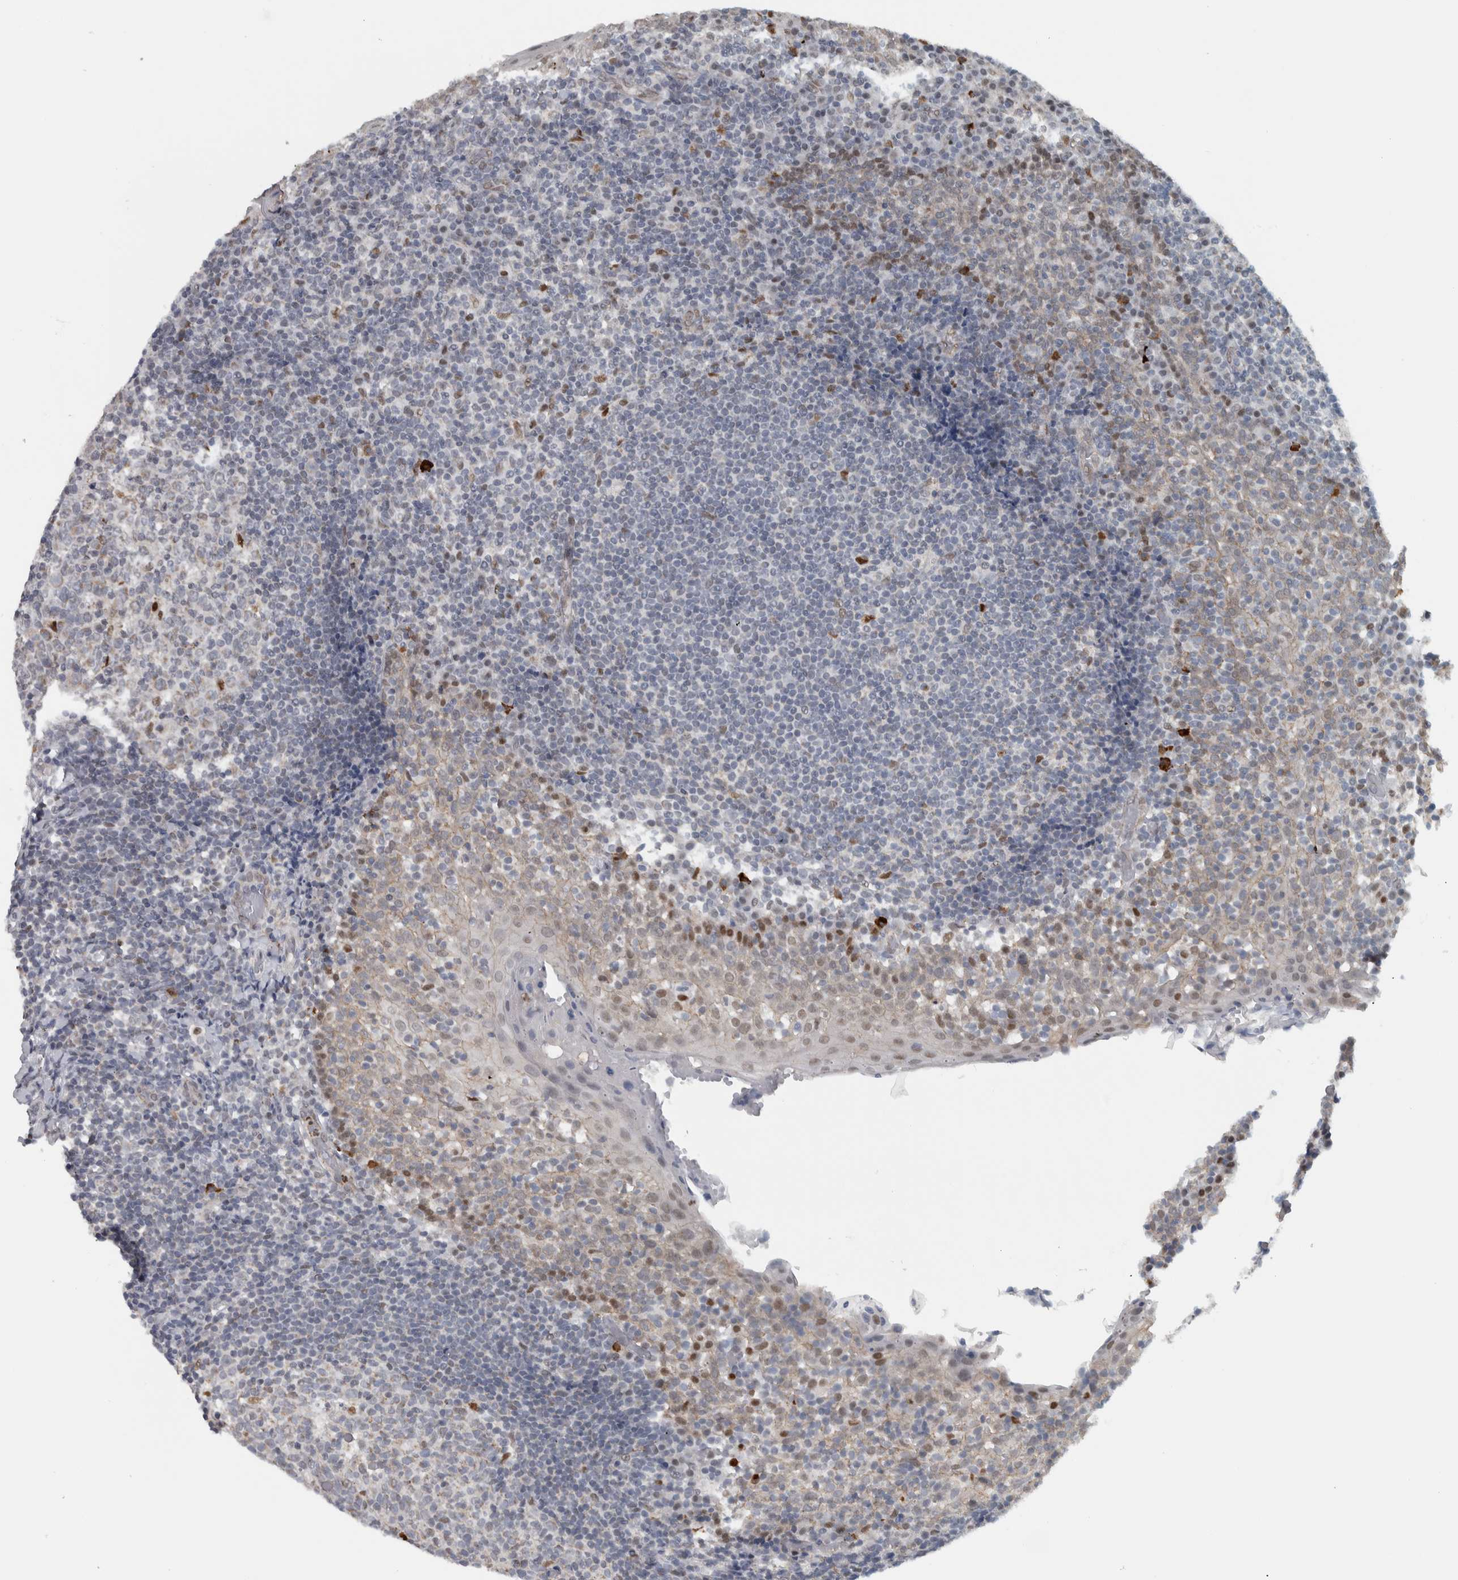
{"staining": {"intensity": "weak", "quantity": "<25%", "location": "cytoplasmic/membranous"}, "tissue": "tonsil", "cell_type": "Germinal center cells", "image_type": "normal", "snomed": [{"axis": "morphology", "description": "Normal tissue, NOS"}, {"axis": "topography", "description": "Tonsil"}], "caption": "Immunohistochemistry histopathology image of unremarkable tonsil: tonsil stained with DAB (3,3'-diaminobenzidine) displays no significant protein expression in germinal center cells. (Stains: DAB immunohistochemistry (IHC) with hematoxylin counter stain, Microscopy: brightfield microscopy at high magnification).", "gene": "ADPRM", "patient": {"sex": "female", "age": 19}}